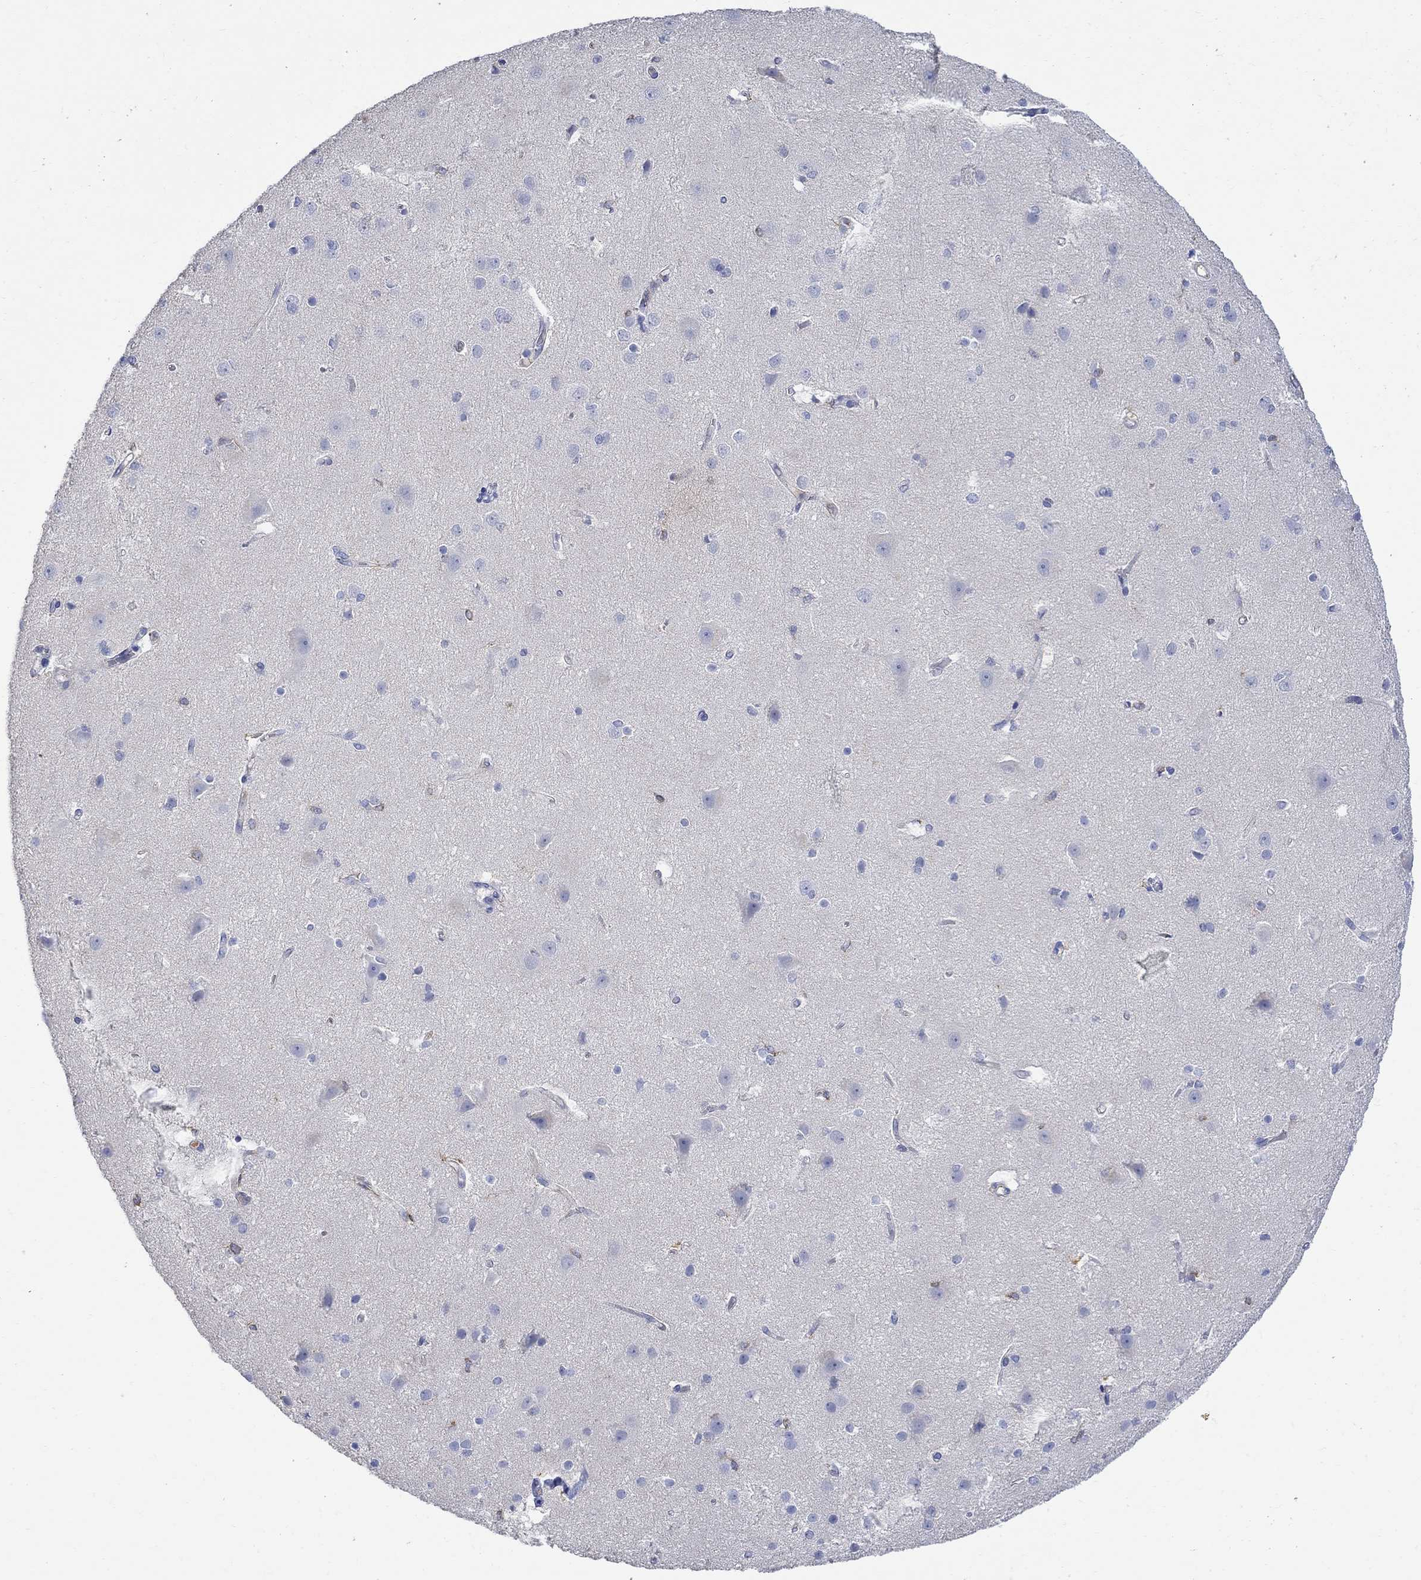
{"staining": {"intensity": "negative", "quantity": "none", "location": "none"}, "tissue": "cerebral cortex", "cell_type": "Endothelial cells", "image_type": "normal", "snomed": [{"axis": "morphology", "description": "Normal tissue, NOS"}, {"axis": "topography", "description": "Cerebral cortex"}], "caption": "This is an IHC image of benign cerebral cortex. There is no positivity in endothelial cells.", "gene": "GCM1", "patient": {"sex": "male", "age": 37}}